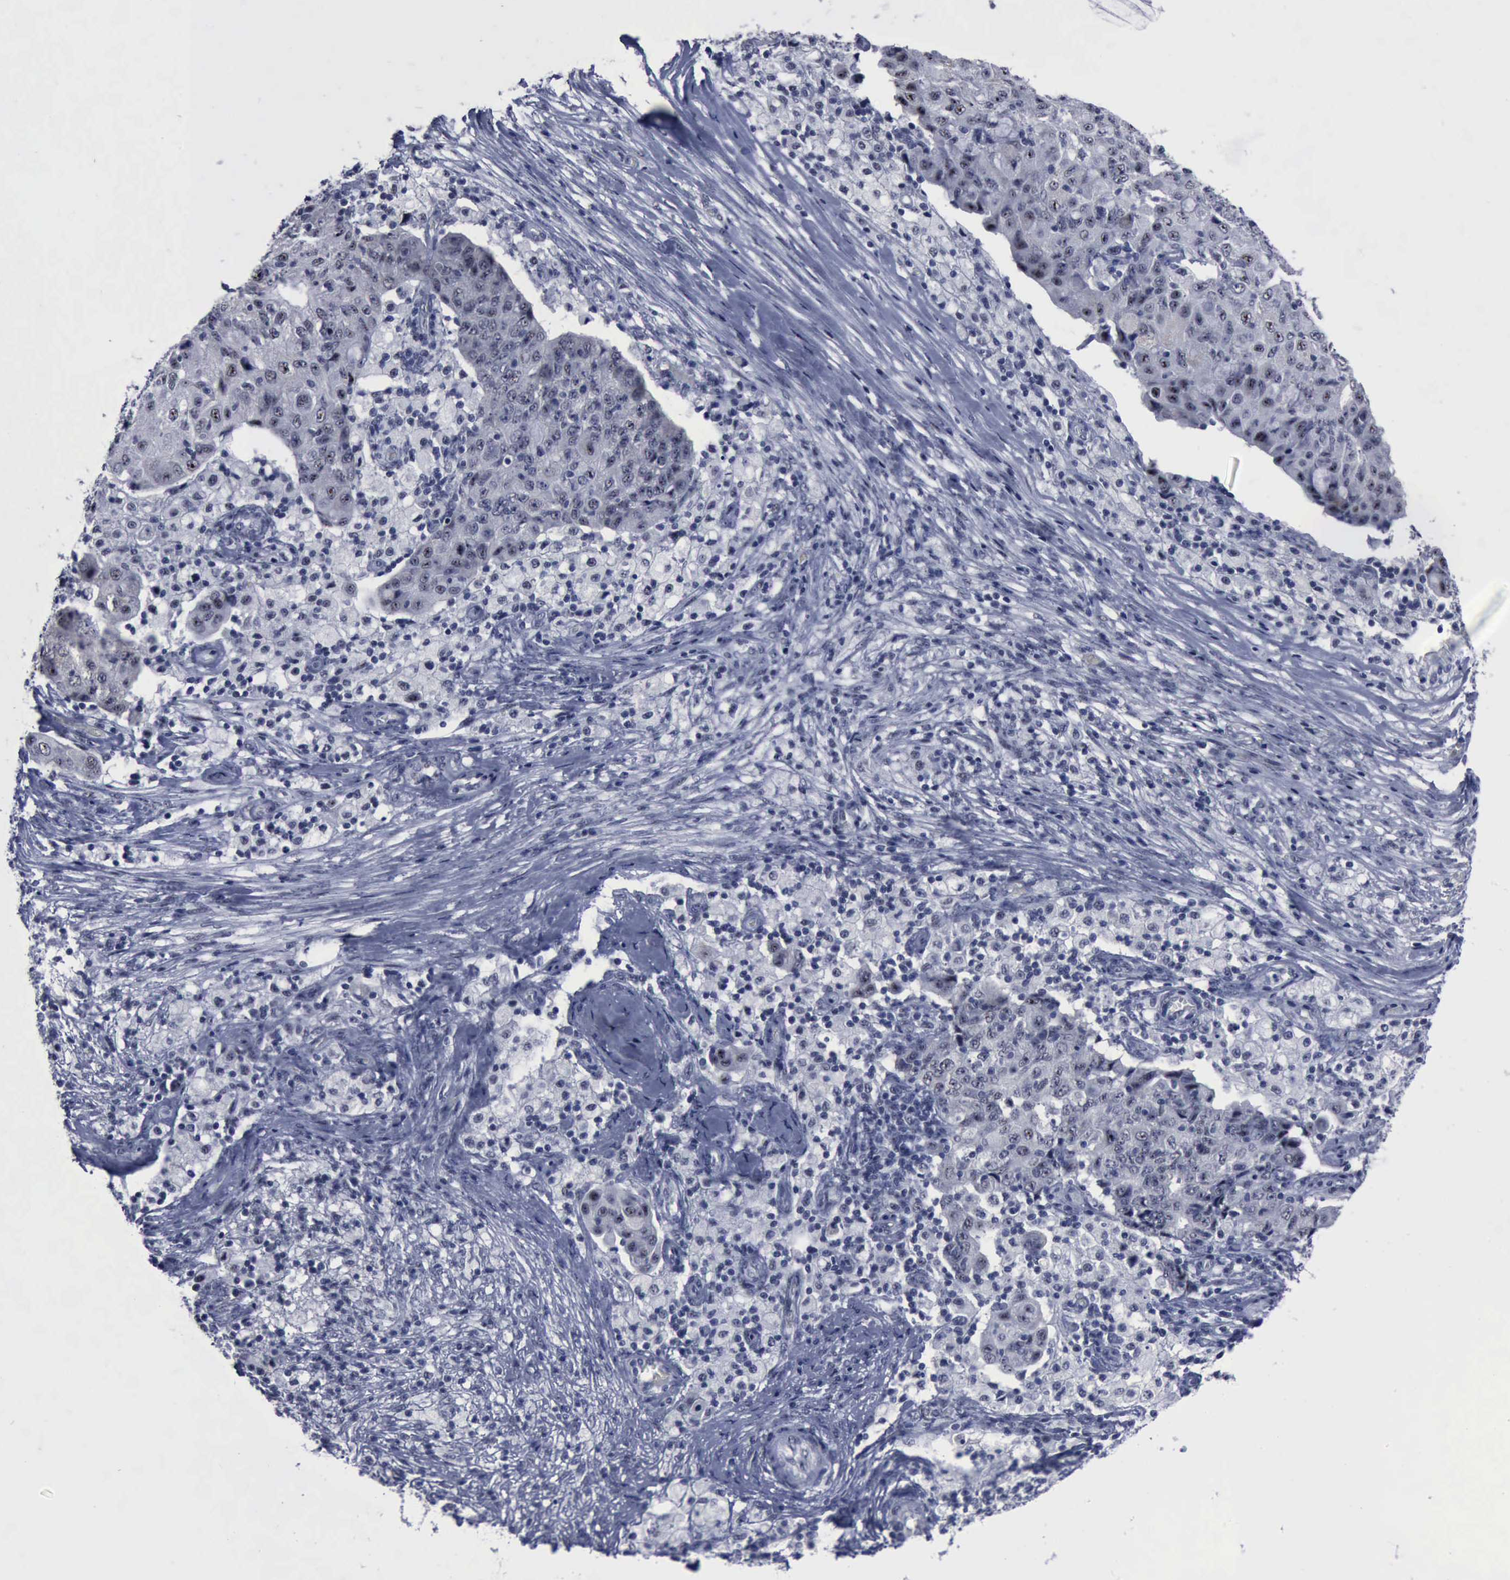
{"staining": {"intensity": "negative", "quantity": "none", "location": "none"}, "tissue": "ovarian cancer", "cell_type": "Tumor cells", "image_type": "cancer", "snomed": [{"axis": "morphology", "description": "Carcinoma, endometroid"}, {"axis": "topography", "description": "Ovary"}], "caption": "Immunohistochemistry of ovarian endometroid carcinoma shows no expression in tumor cells.", "gene": "BRD1", "patient": {"sex": "female", "age": 42}}